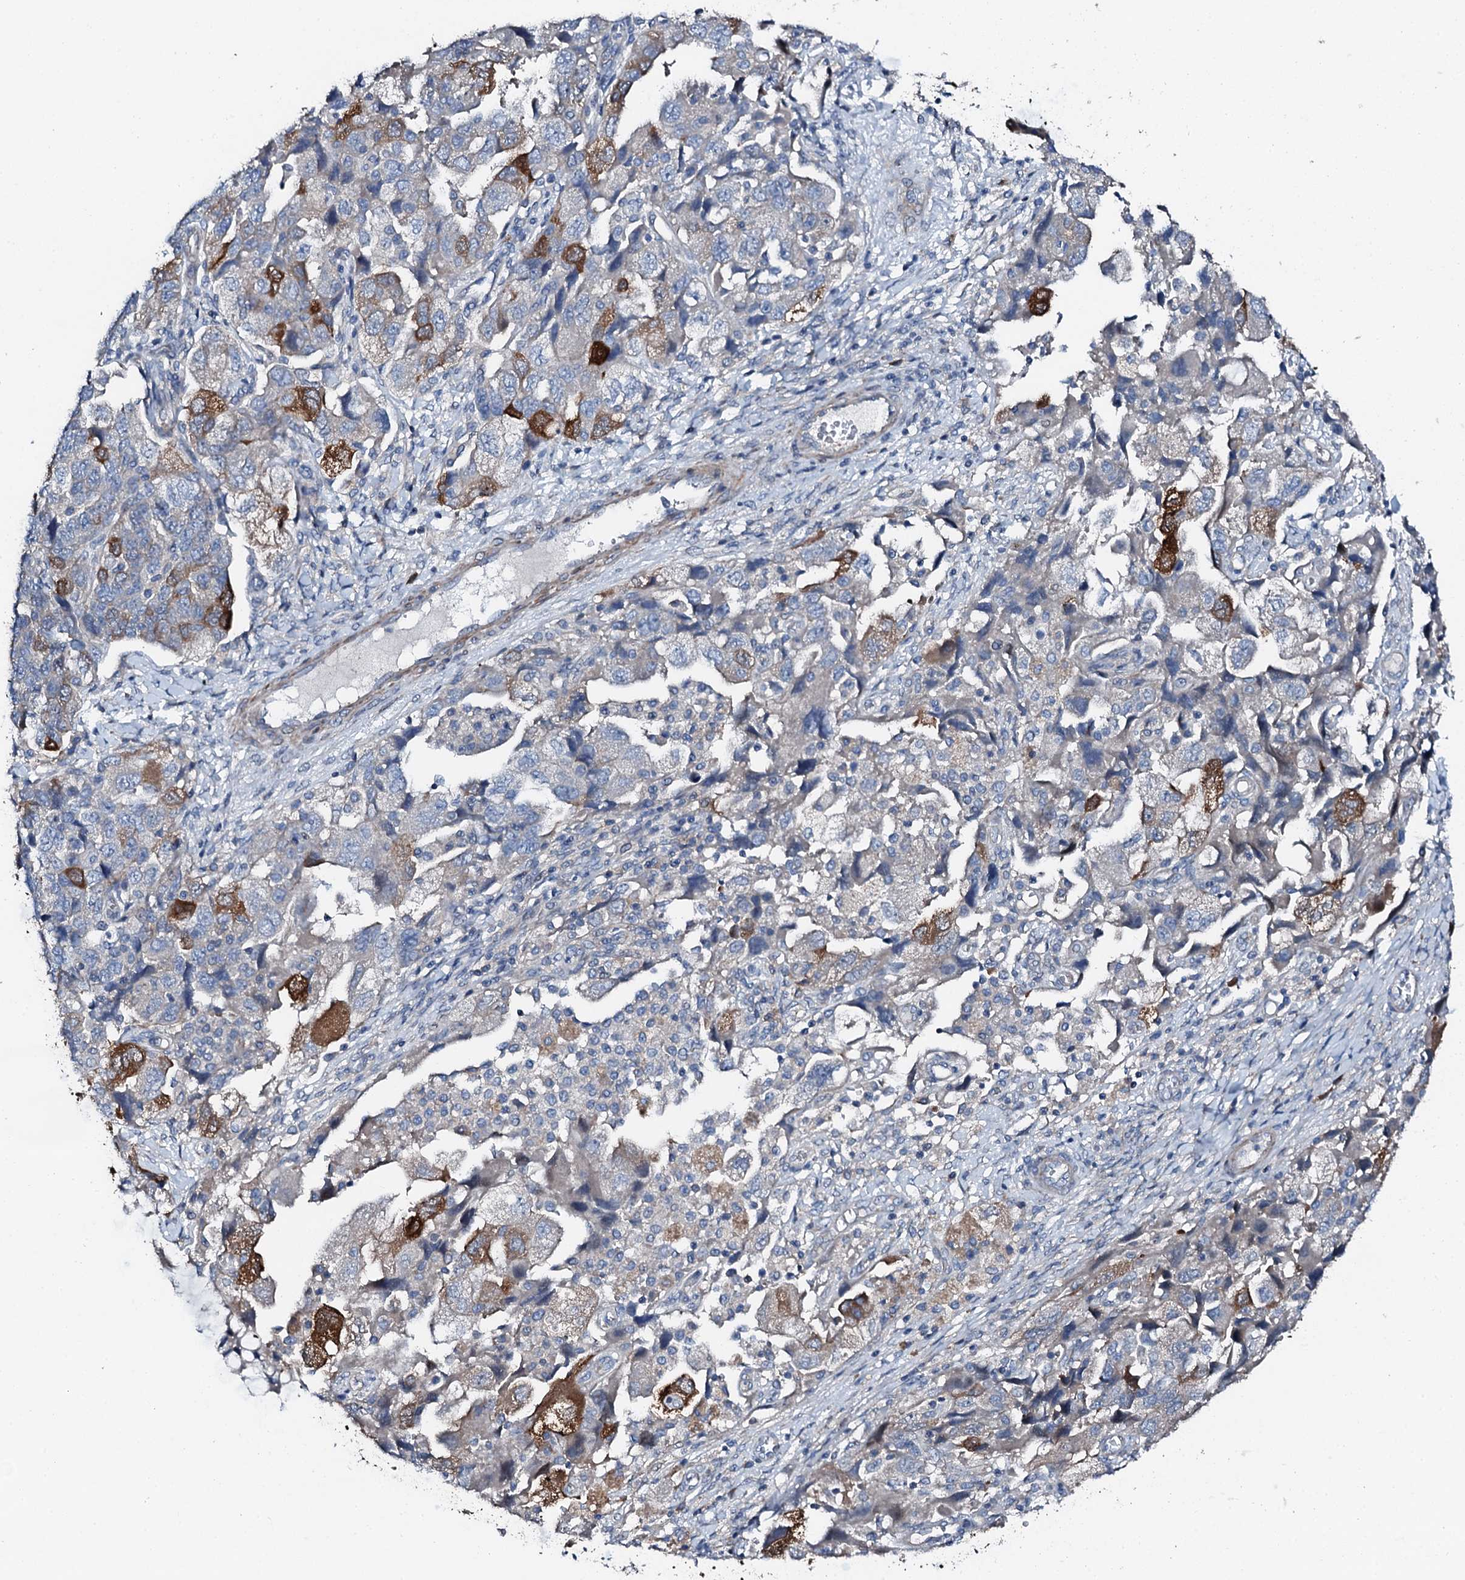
{"staining": {"intensity": "strong", "quantity": "<25%", "location": "cytoplasmic/membranous"}, "tissue": "ovarian cancer", "cell_type": "Tumor cells", "image_type": "cancer", "snomed": [{"axis": "morphology", "description": "Carcinoma, NOS"}, {"axis": "morphology", "description": "Cystadenocarcinoma, serous, NOS"}, {"axis": "topography", "description": "Ovary"}], "caption": "A brown stain shows strong cytoplasmic/membranous expression of a protein in ovarian serous cystadenocarcinoma tumor cells. The protein is shown in brown color, while the nuclei are stained blue.", "gene": "GFOD2", "patient": {"sex": "female", "age": 69}}